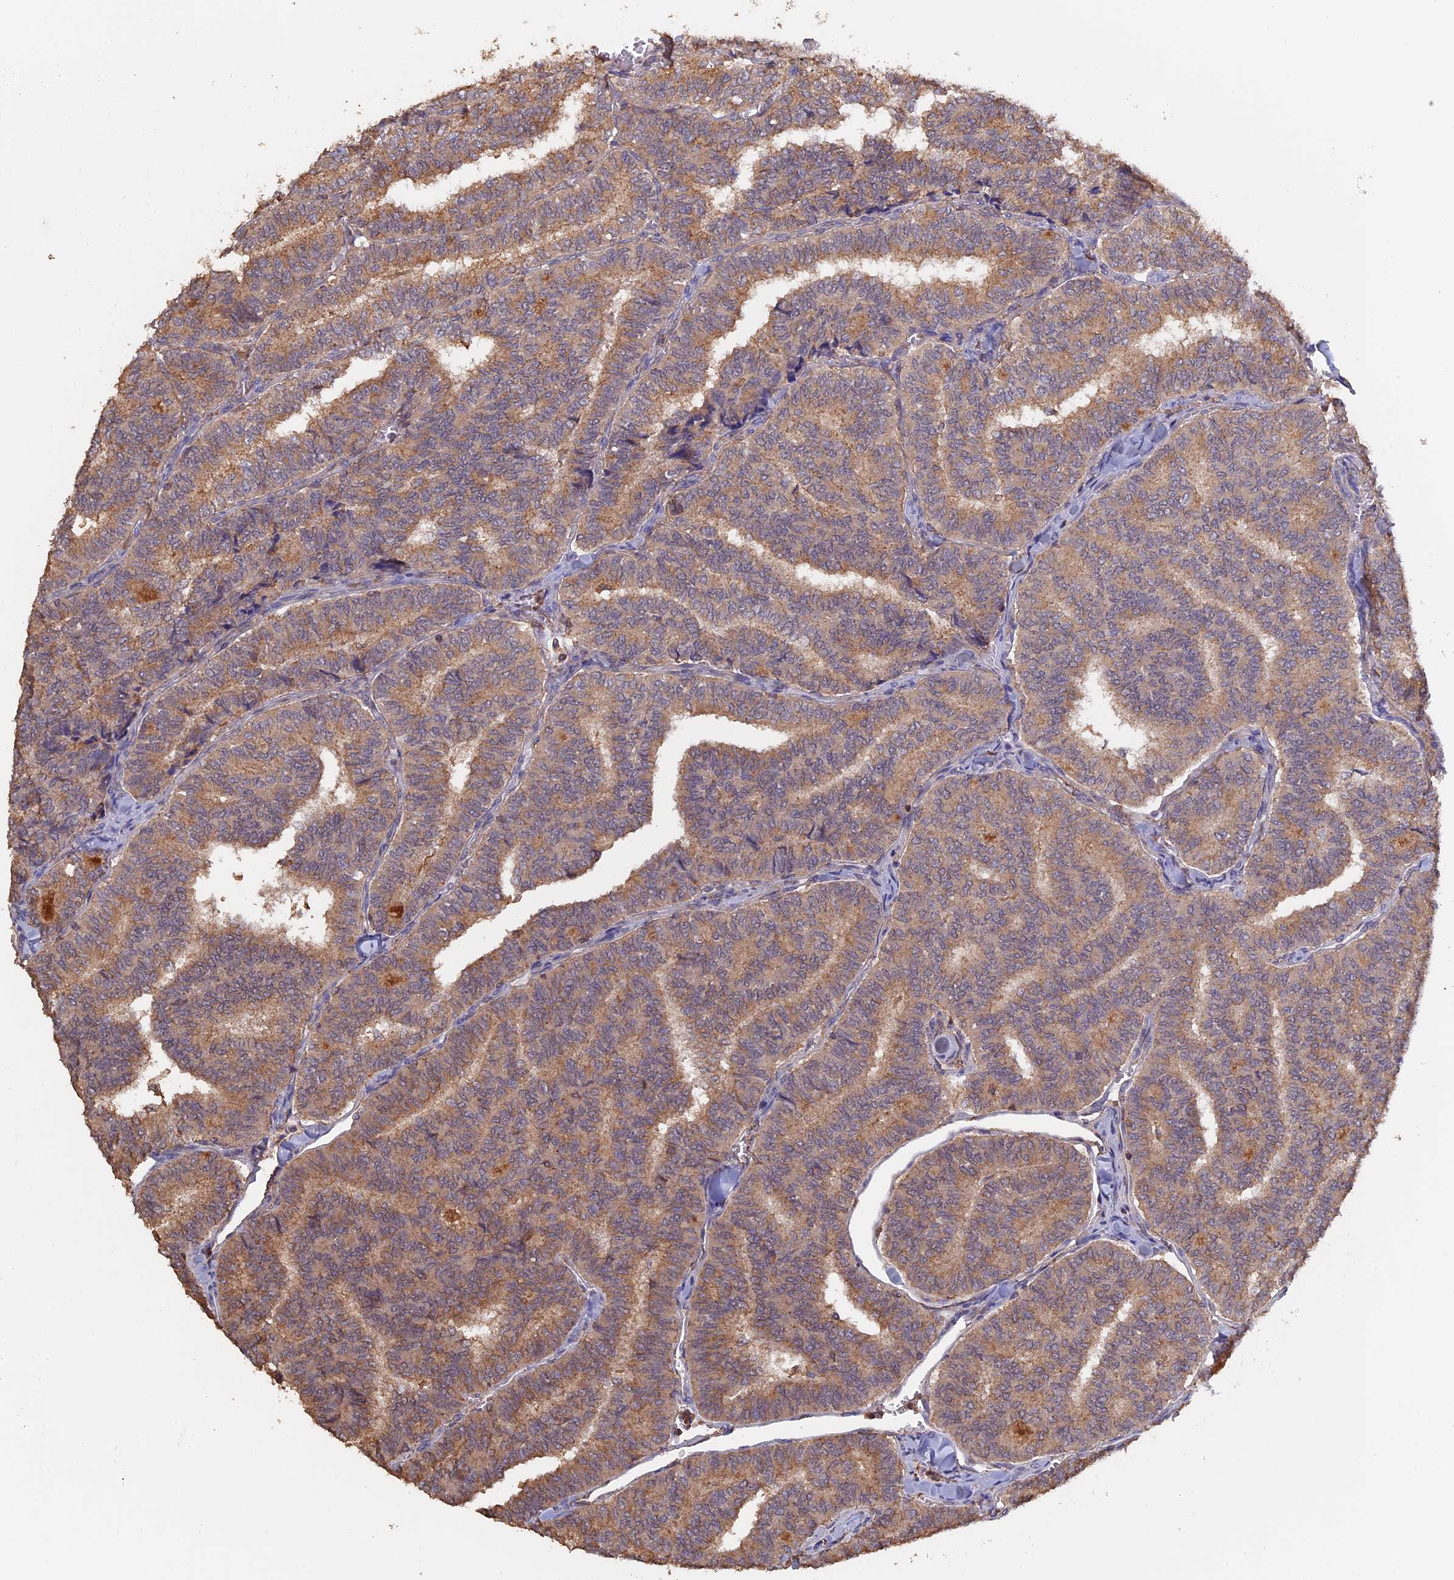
{"staining": {"intensity": "weak", "quantity": ">75%", "location": "cytoplasmic/membranous"}, "tissue": "thyroid cancer", "cell_type": "Tumor cells", "image_type": "cancer", "snomed": [{"axis": "morphology", "description": "Papillary adenocarcinoma, NOS"}, {"axis": "topography", "description": "Thyroid gland"}], "caption": "Brown immunohistochemical staining in thyroid cancer (papillary adenocarcinoma) displays weak cytoplasmic/membranous expression in about >75% of tumor cells.", "gene": "PIGQ", "patient": {"sex": "female", "age": 35}}